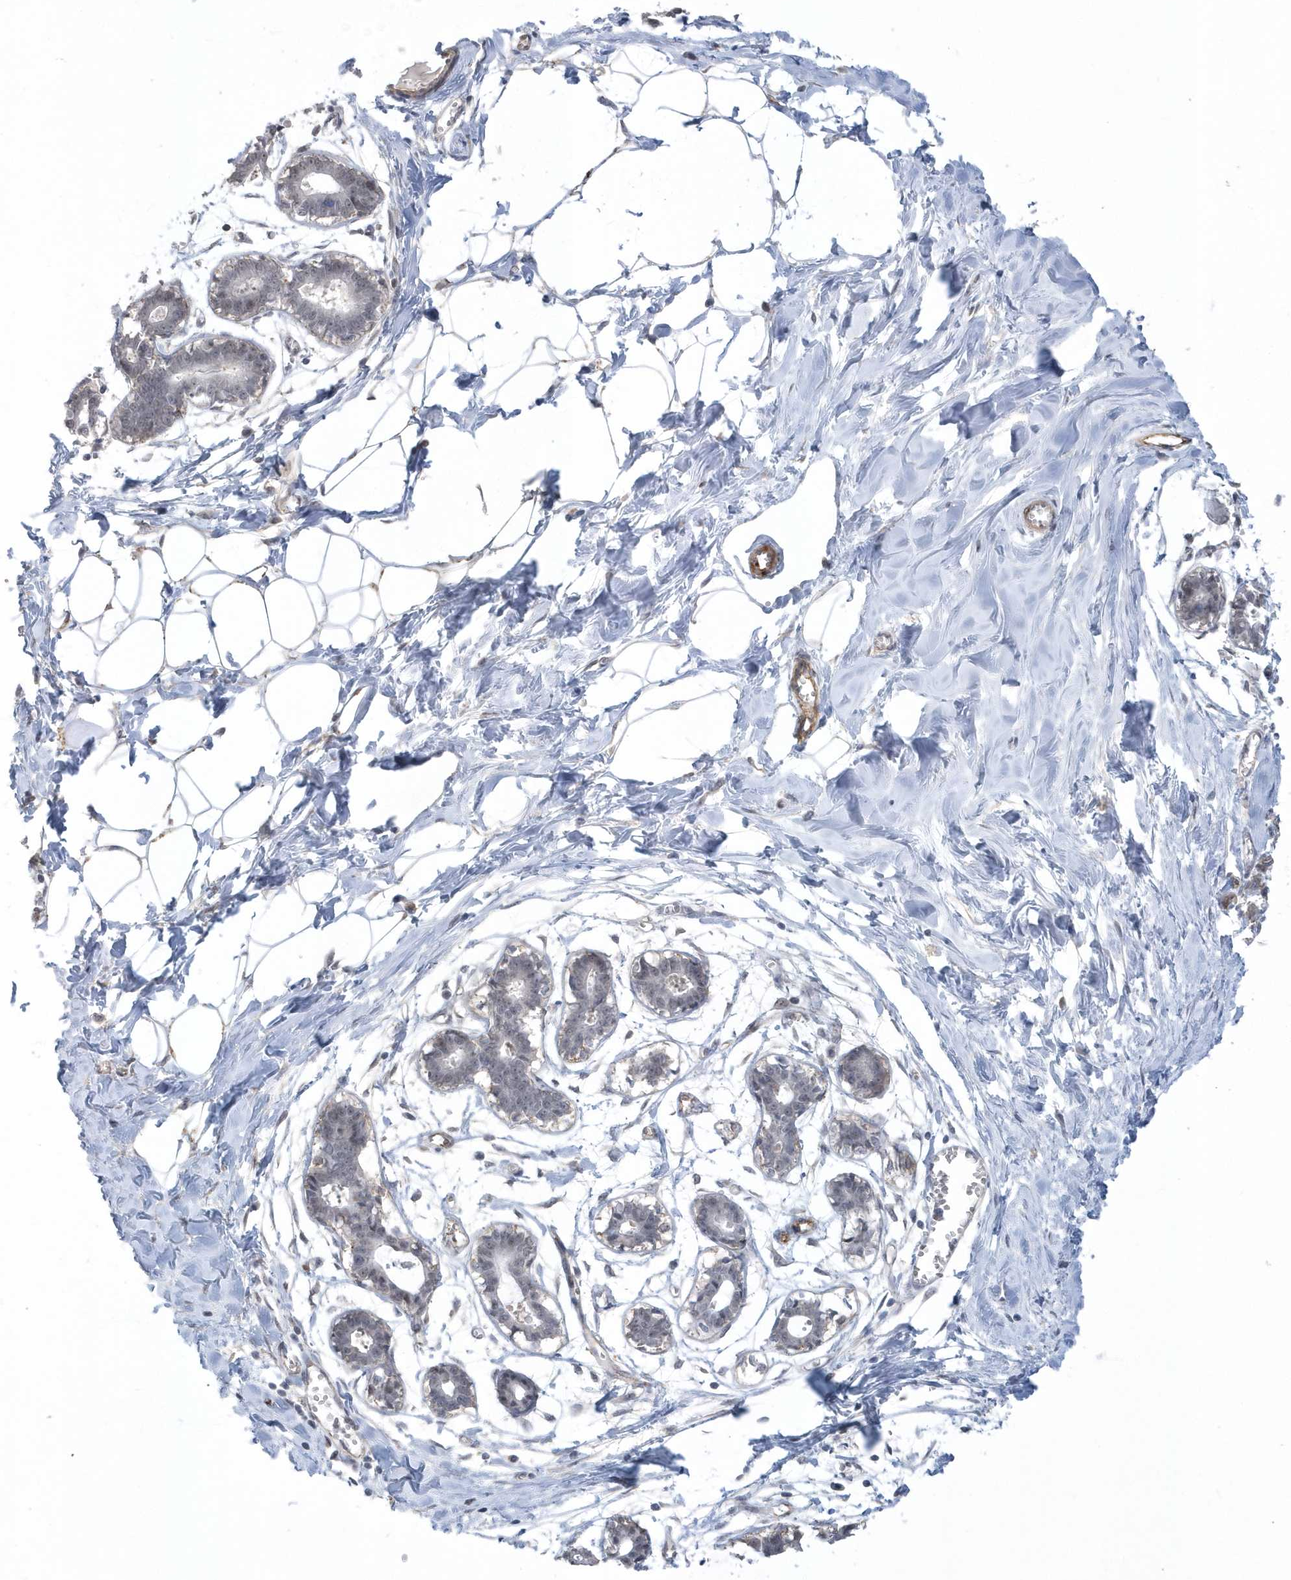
{"staining": {"intensity": "negative", "quantity": "none", "location": "none"}, "tissue": "breast", "cell_type": "Adipocytes", "image_type": "normal", "snomed": [{"axis": "morphology", "description": "Normal tissue, NOS"}, {"axis": "topography", "description": "Breast"}], "caption": "Adipocytes show no significant protein positivity in normal breast. The staining was performed using DAB to visualize the protein expression in brown, while the nuclei were stained in blue with hematoxylin (Magnification: 20x).", "gene": "CRIP3", "patient": {"sex": "female", "age": 27}}